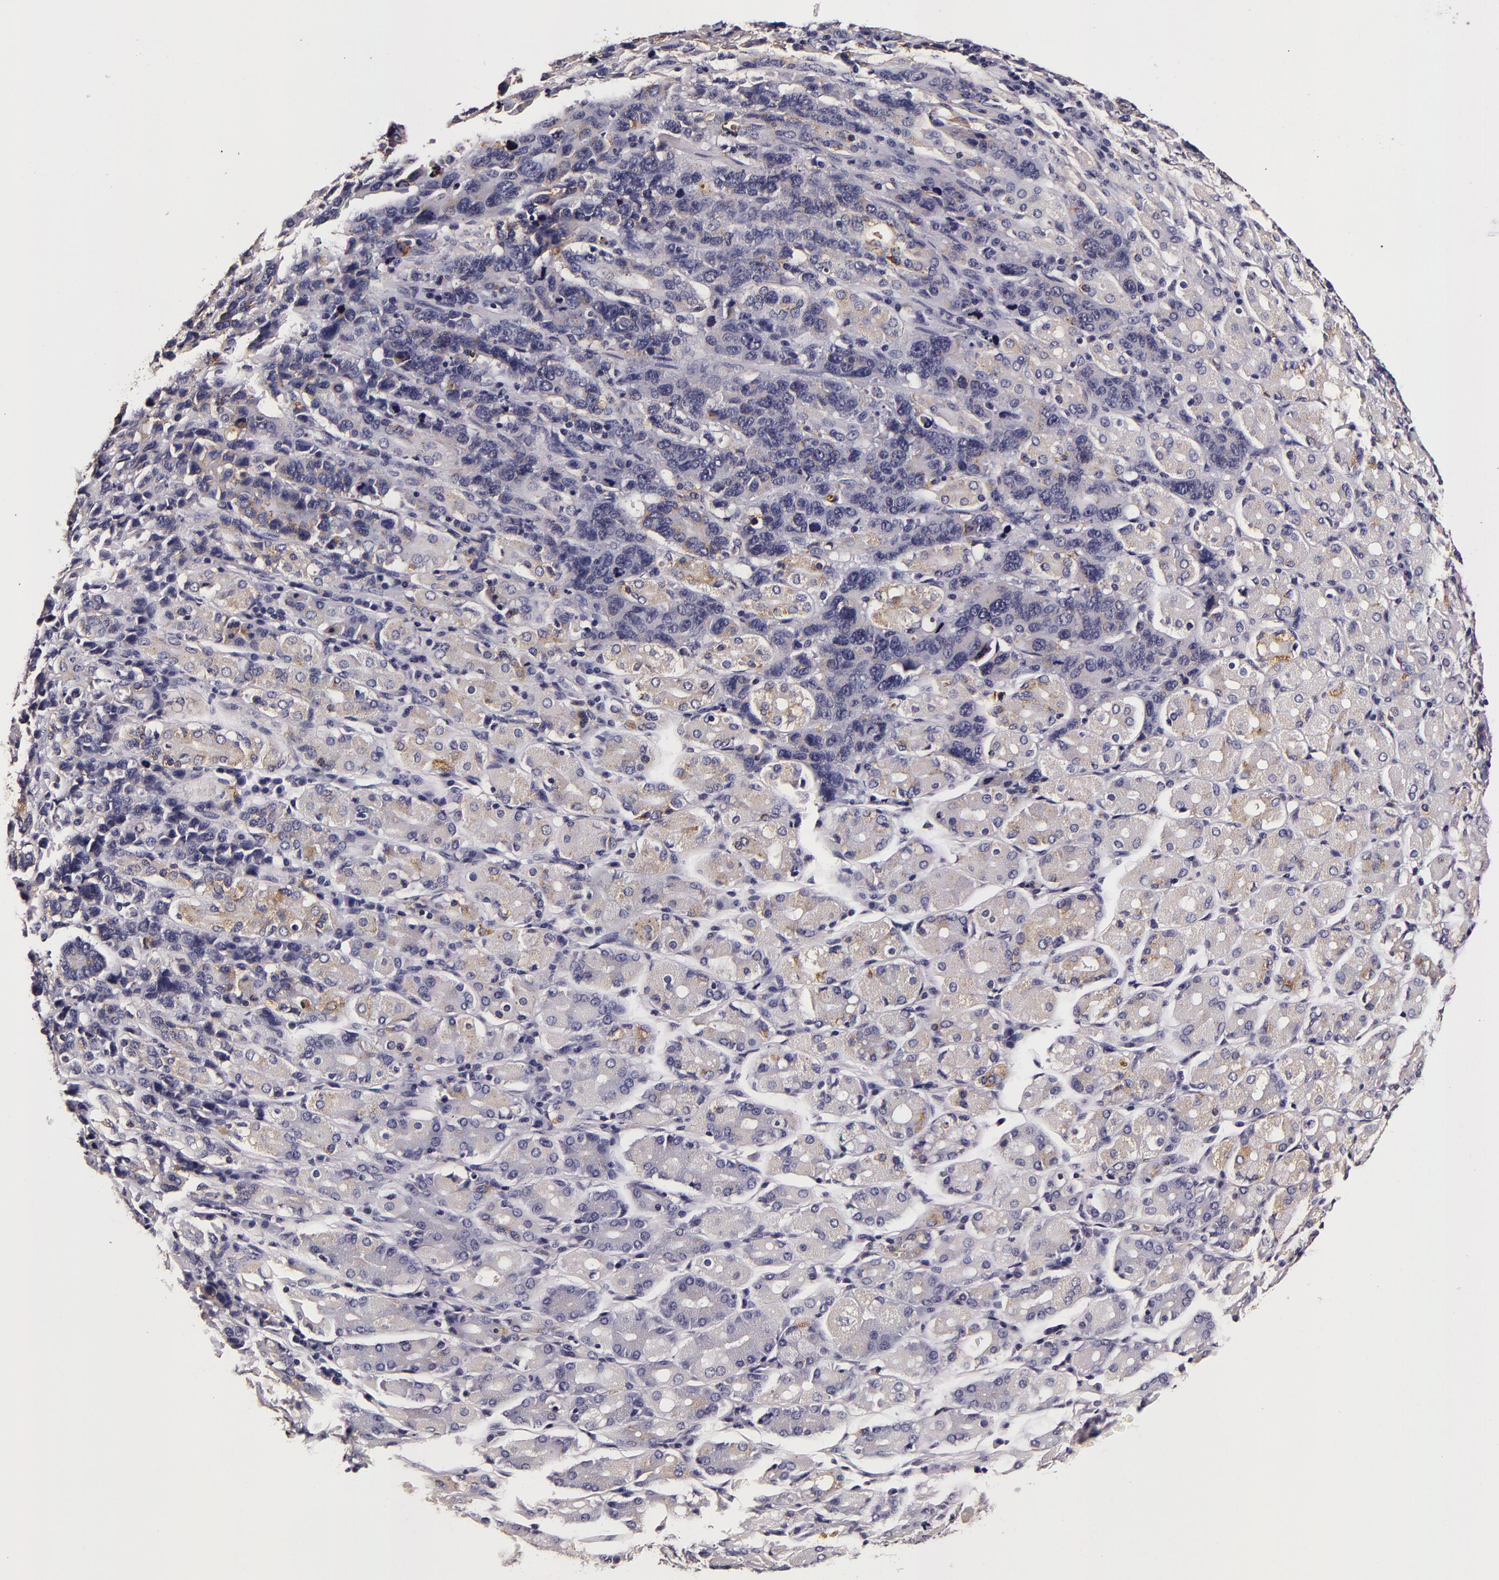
{"staining": {"intensity": "negative", "quantity": "none", "location": "none"}, "tissue": "stomach cancer", "cell_type": "Tumor cells", "image_type": "cancer", "snomed": [{"axis": "morphology", "description": "Adenocarcinoma, NOS"}, {"axis": "topography", "description": "Stomach, upper"}], "caption": "Immunohistochemical staining of human stomach cancer (adenocarcinoma) exhibits no significant positivity in tumor cells.", "gene": "LGALS3BP", "patient": {"sex": "male", "age": 71}}